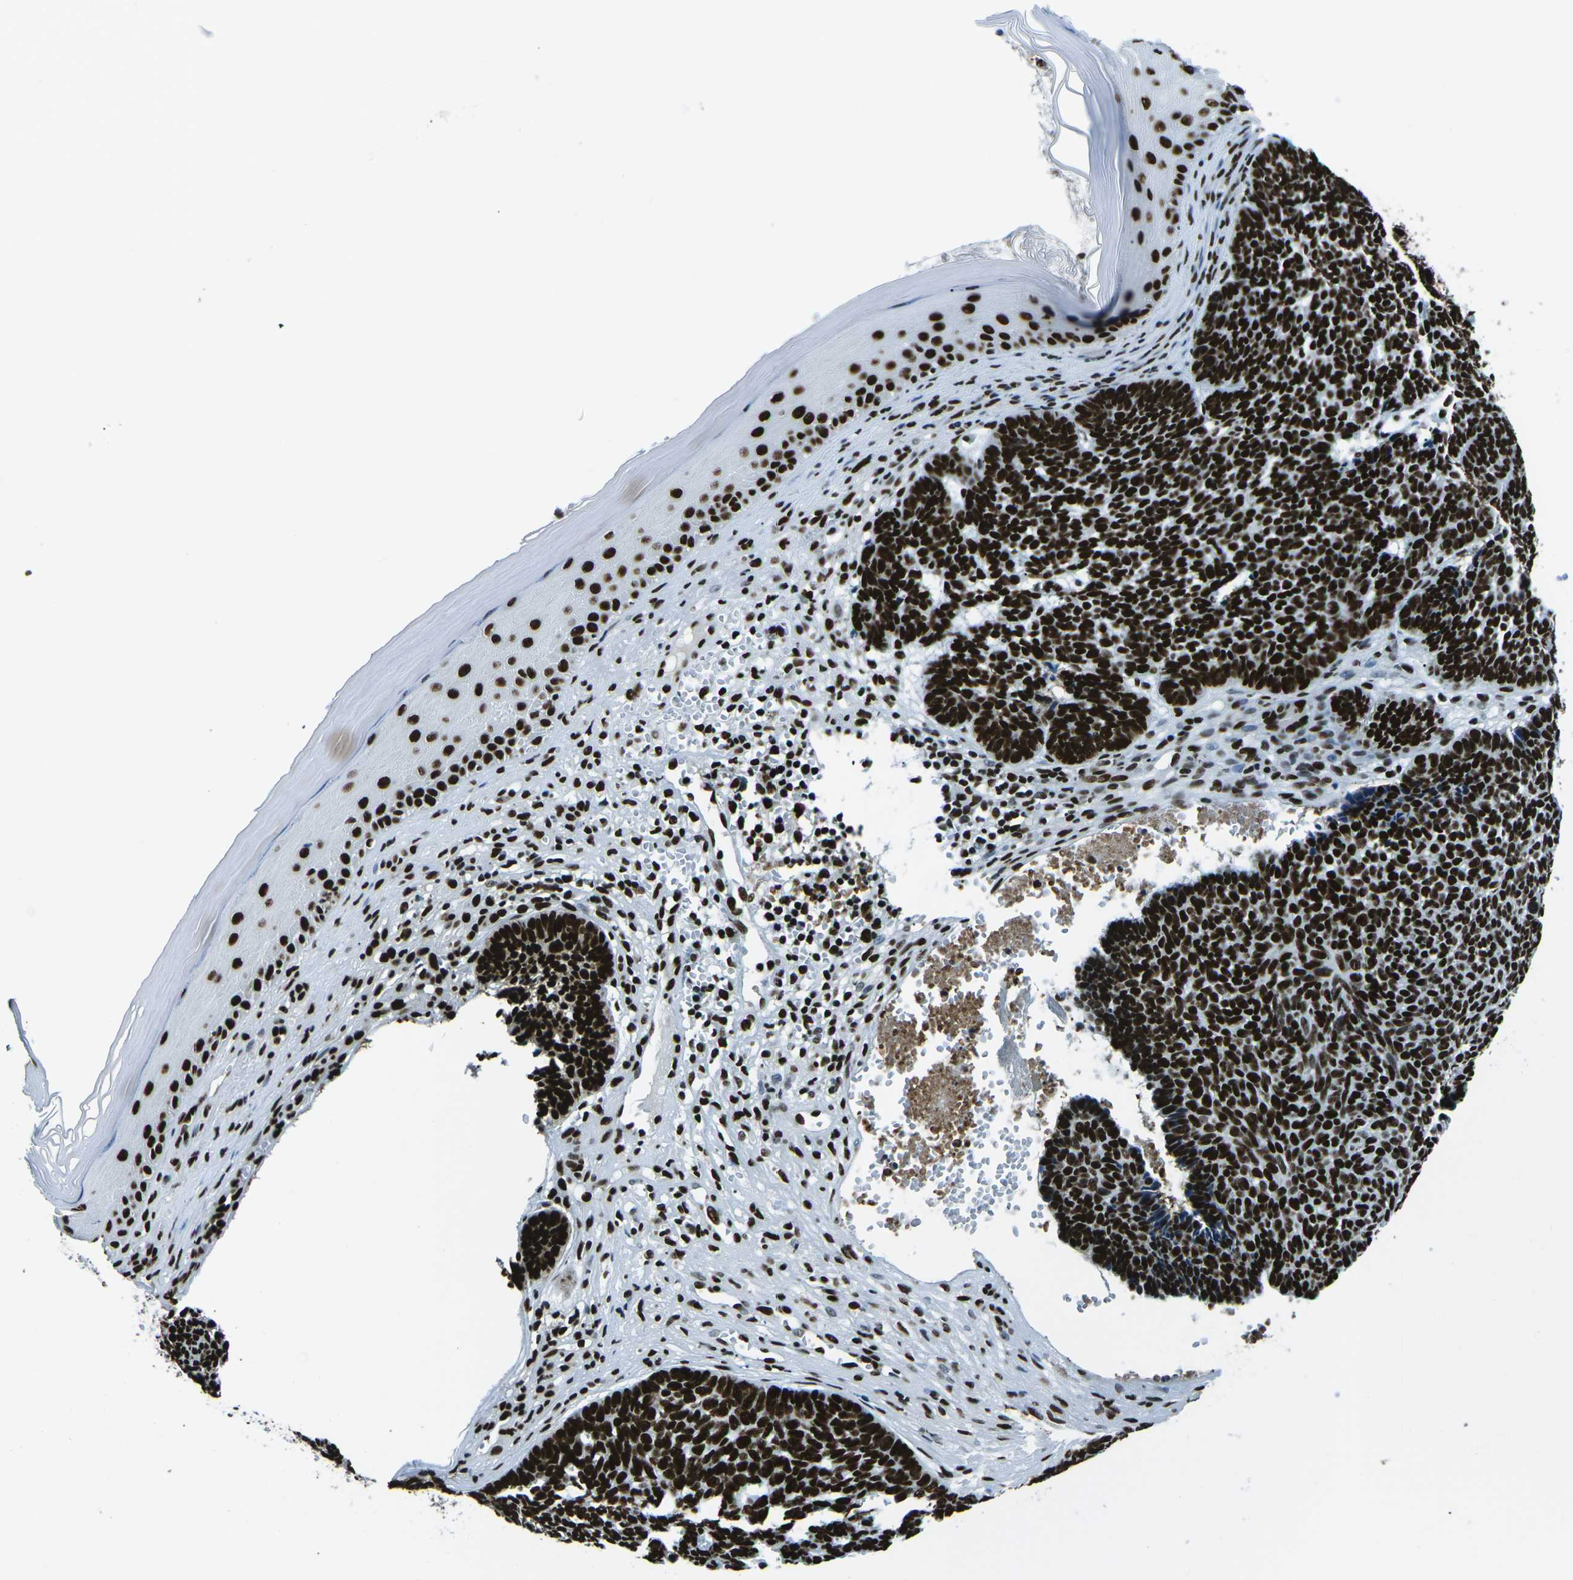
{"staining": {"intensity": "strong", "quantity": ">75%", "location": "nuclear"}, "tissue": "skin cancer", "cell_type": "Tumor cells", "image_type": "cancer", "snomed": [{"axis": "morphology", "description": "Basal cell carcinoma"}, {"axis": "topography", "description": "Skin"}], "caption": "Skin basal cell carcinoma stained with a protein marker shows strong staining in tumor cells.", "gene": "HNRNPL", "patient": {"sex": "male", "age": 84}}